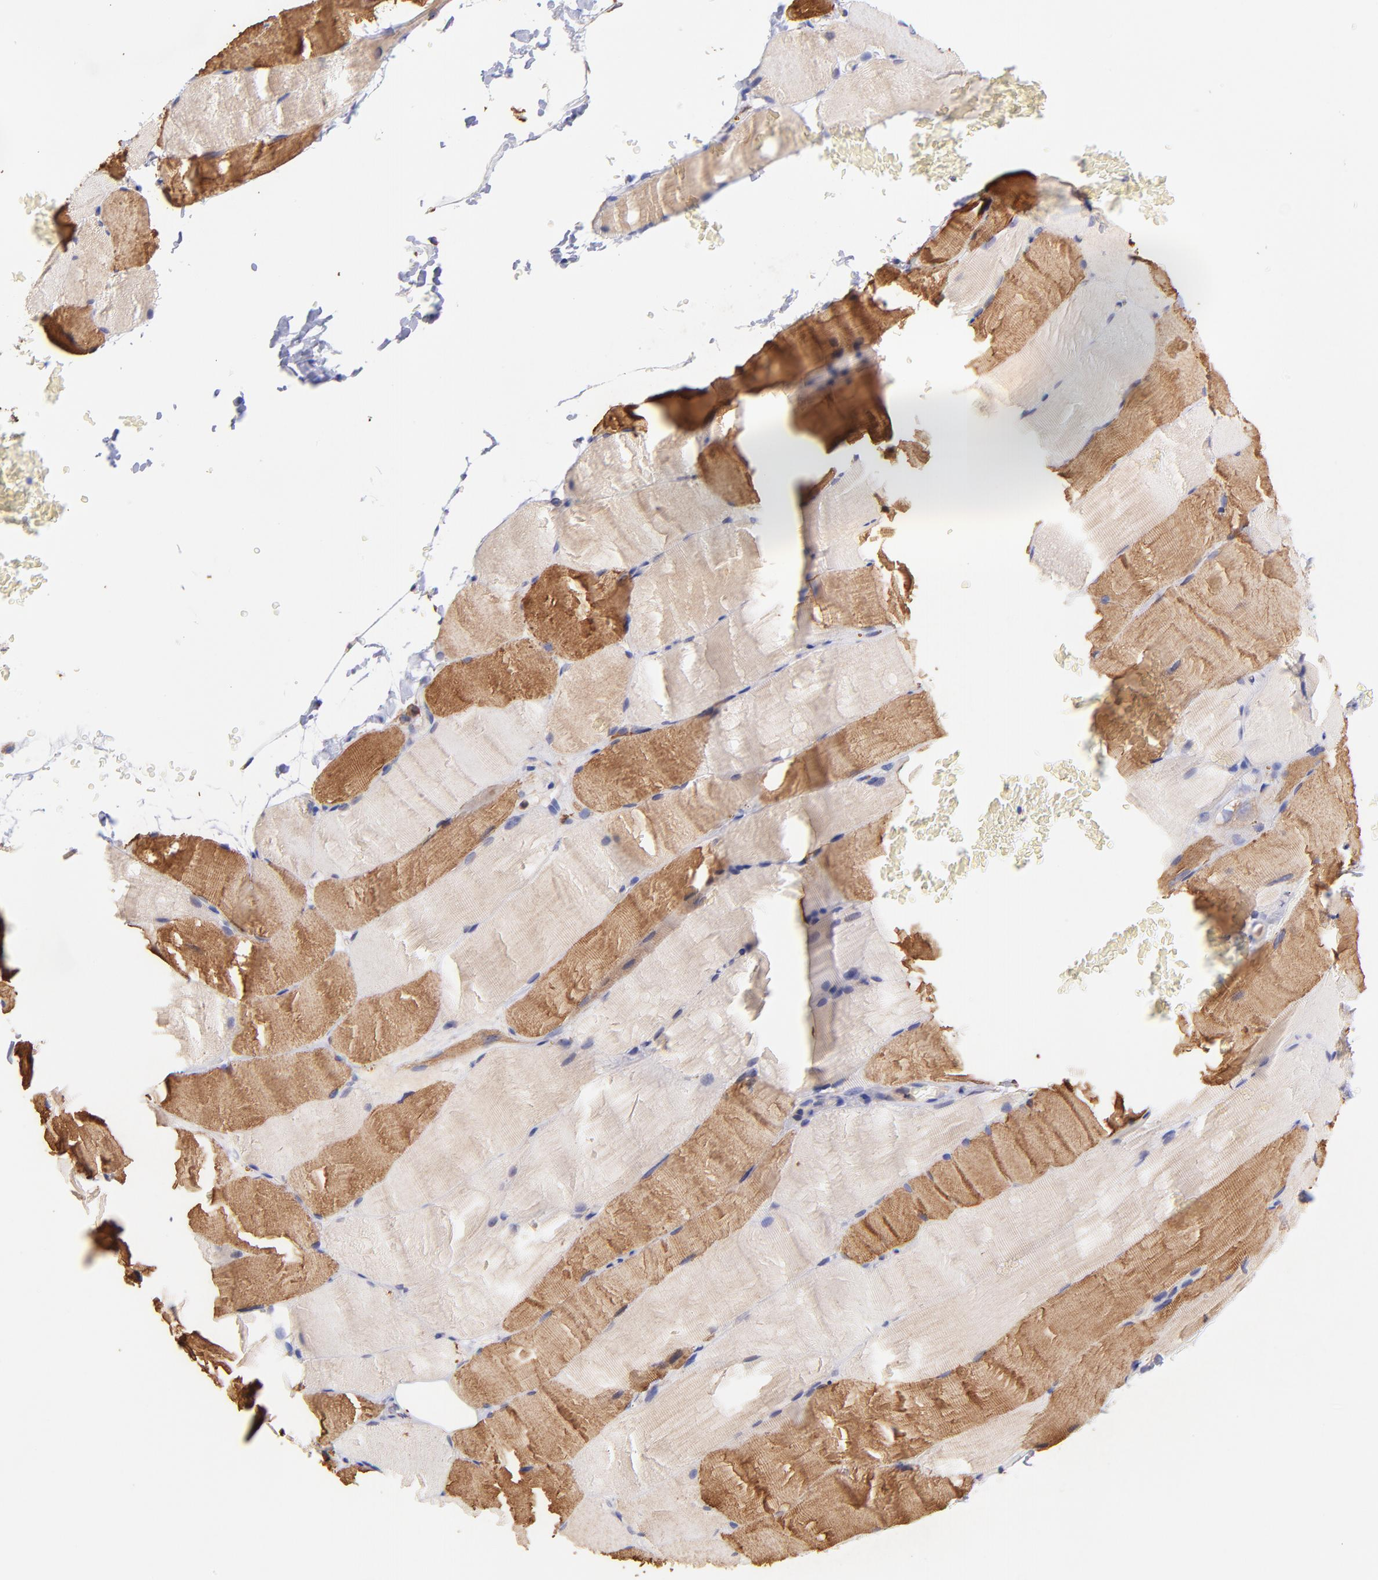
{"staining": {"intensity": "moderate", "quantity": "25%-75%", "location": "cytoplasmic/membranous"}, "tissue": "skeletal muscle", "cell_type": "Myocytes", "image_type": "normal", "snomed": [{"axis": "morphology", "description": "Normal tissue, NOS"}, {"axis": "topography", "description": "Skeletal muscle"}], "caption": "Human skeletal muscle stained for a protein (brown) shows moderate cytoplasmic/membranous positive staining in approximately 25%-75% of myocytes.", "gene": "PREX1", "patient": {"sex": "female", "age": 37}}